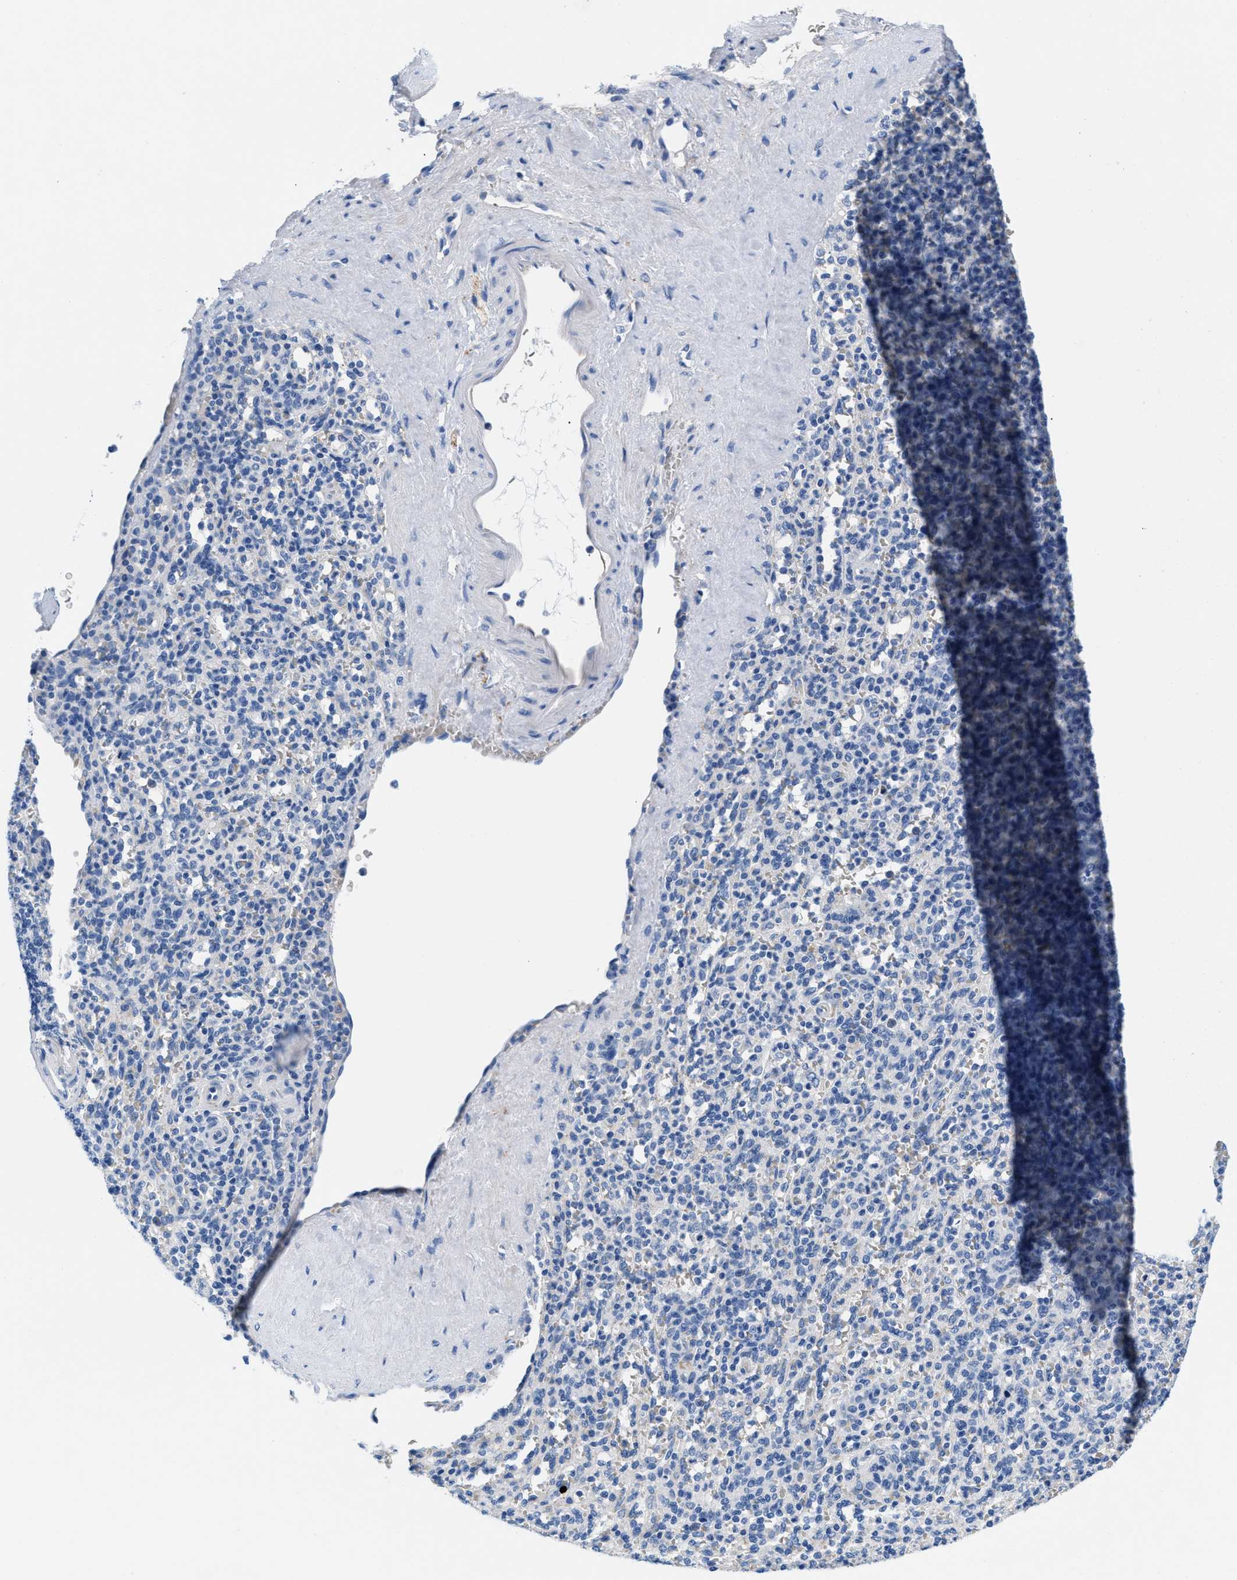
{"staining": {"intensity": "negative", "quantity": "none", "location": "none"}, "tissue": "spleen", "cell_type": "Cells in red pulp", "image_type": "normal", "snomed": [{"axis": "morphology", "description": "Normal tissue, NOS"}, {"axis": "topography", "description": "Spleen"}], "caption": "Spleen stained for a protein using IHC shows no staining cells in red pulp.", "gene": "SLFN13", "patient": {"sex": "male", "age": 36}}